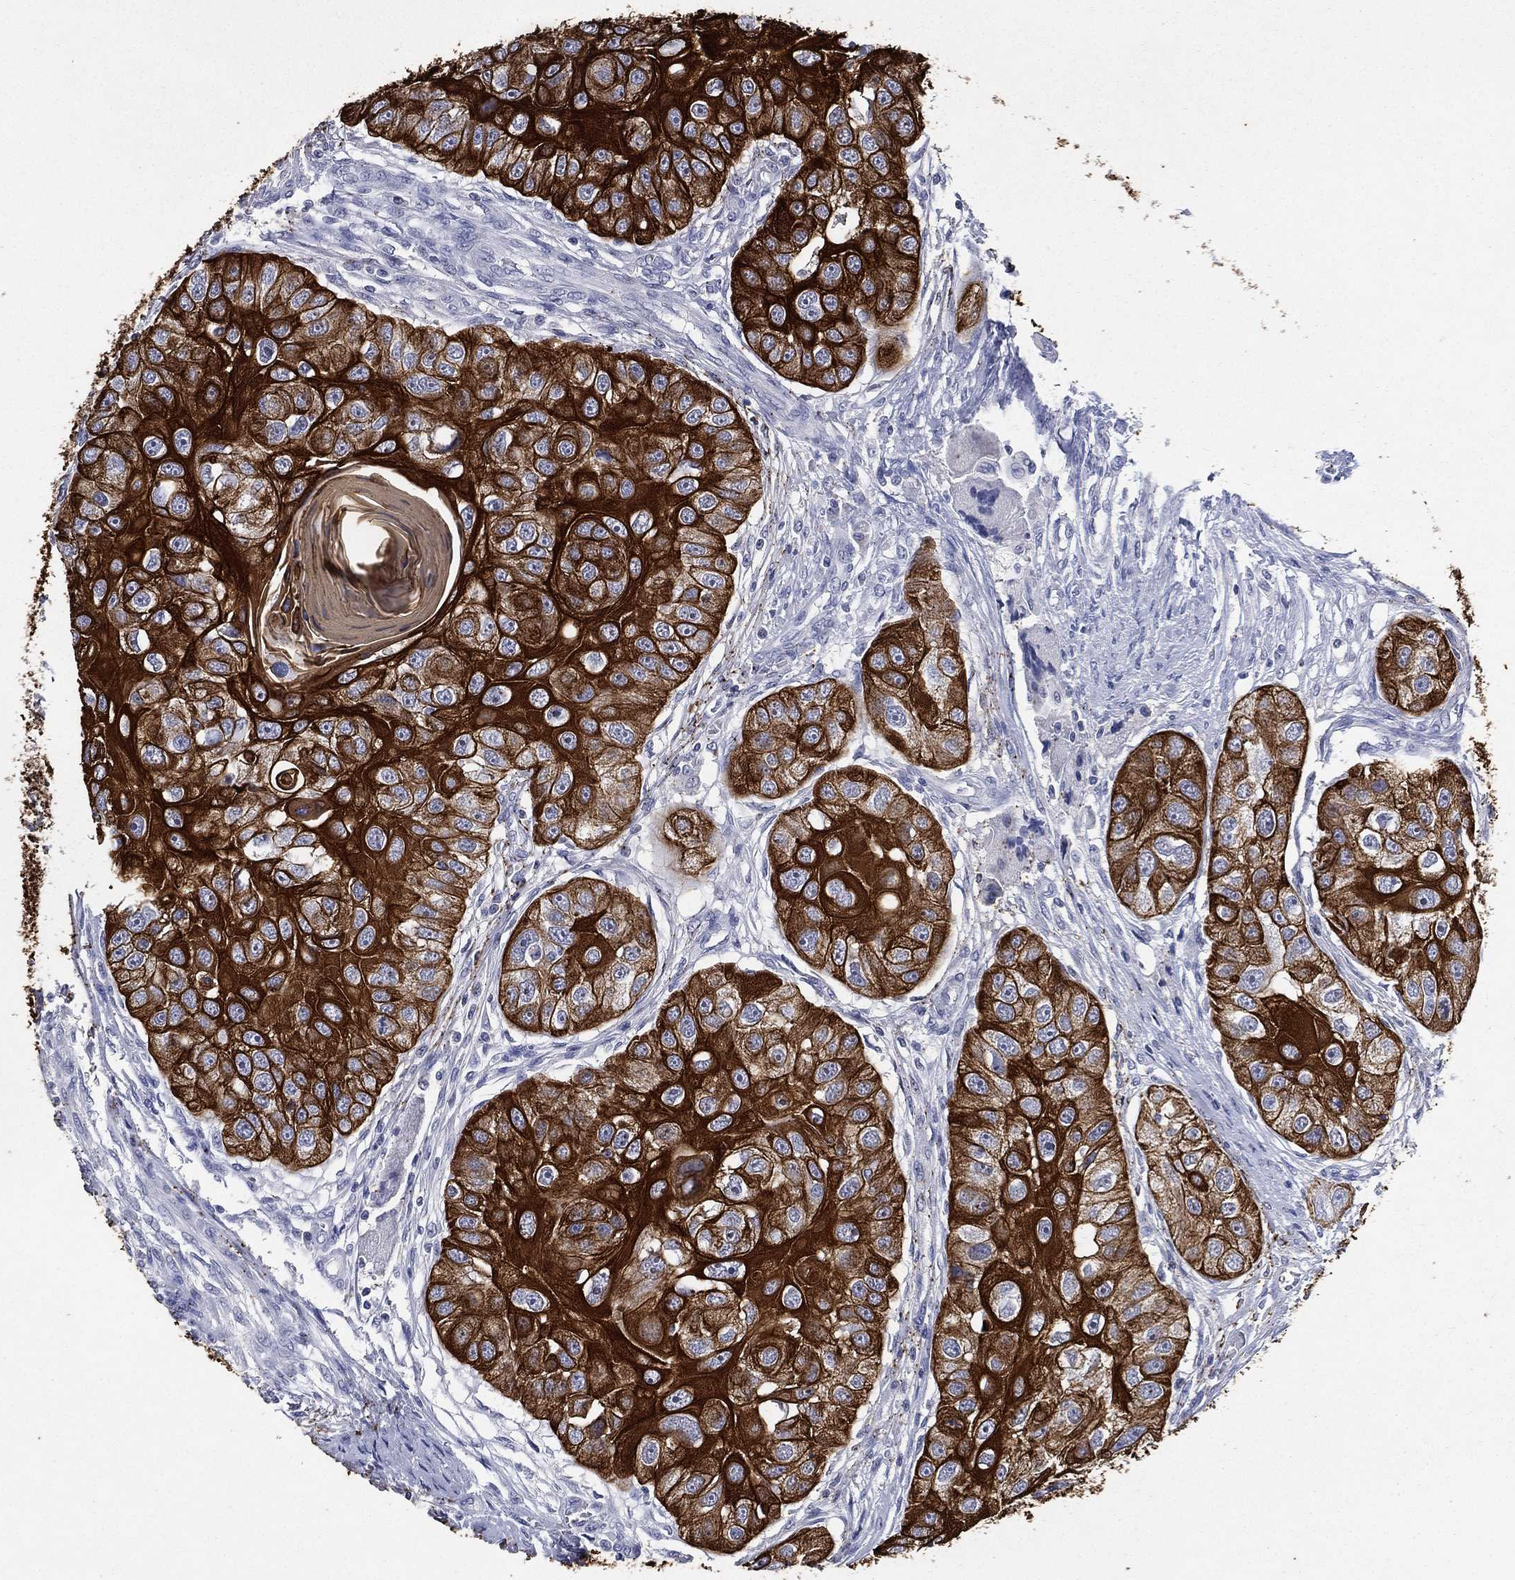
{"staining": {"intensity": "strong", "quantity": ">75%", "location": "cytoplasmic/membranous"}, "tissue": "head and neck cancer", "cell_type": "Tumor cells", "image_type": "cancer", "snomed": [{"axis": "morphology", "description": "Normal tissue, NOS"}, {"axis": "morphology", "description": "Squamous cell carcinoma, NOS"}, {"axis": "topography", "description": "Skeletal muscle"}, {"axis": "topography", "description": "Head-Neck"}], "caption": "About >75% of tumor cells in squamous cell carcinoma (head and neck) exhibit strong cytoplasmic/membranous protein staining as visualized by brown immunohistochemical staining.", "gene": "KRT7", "patient": {"sex": "male", "age": 51}}